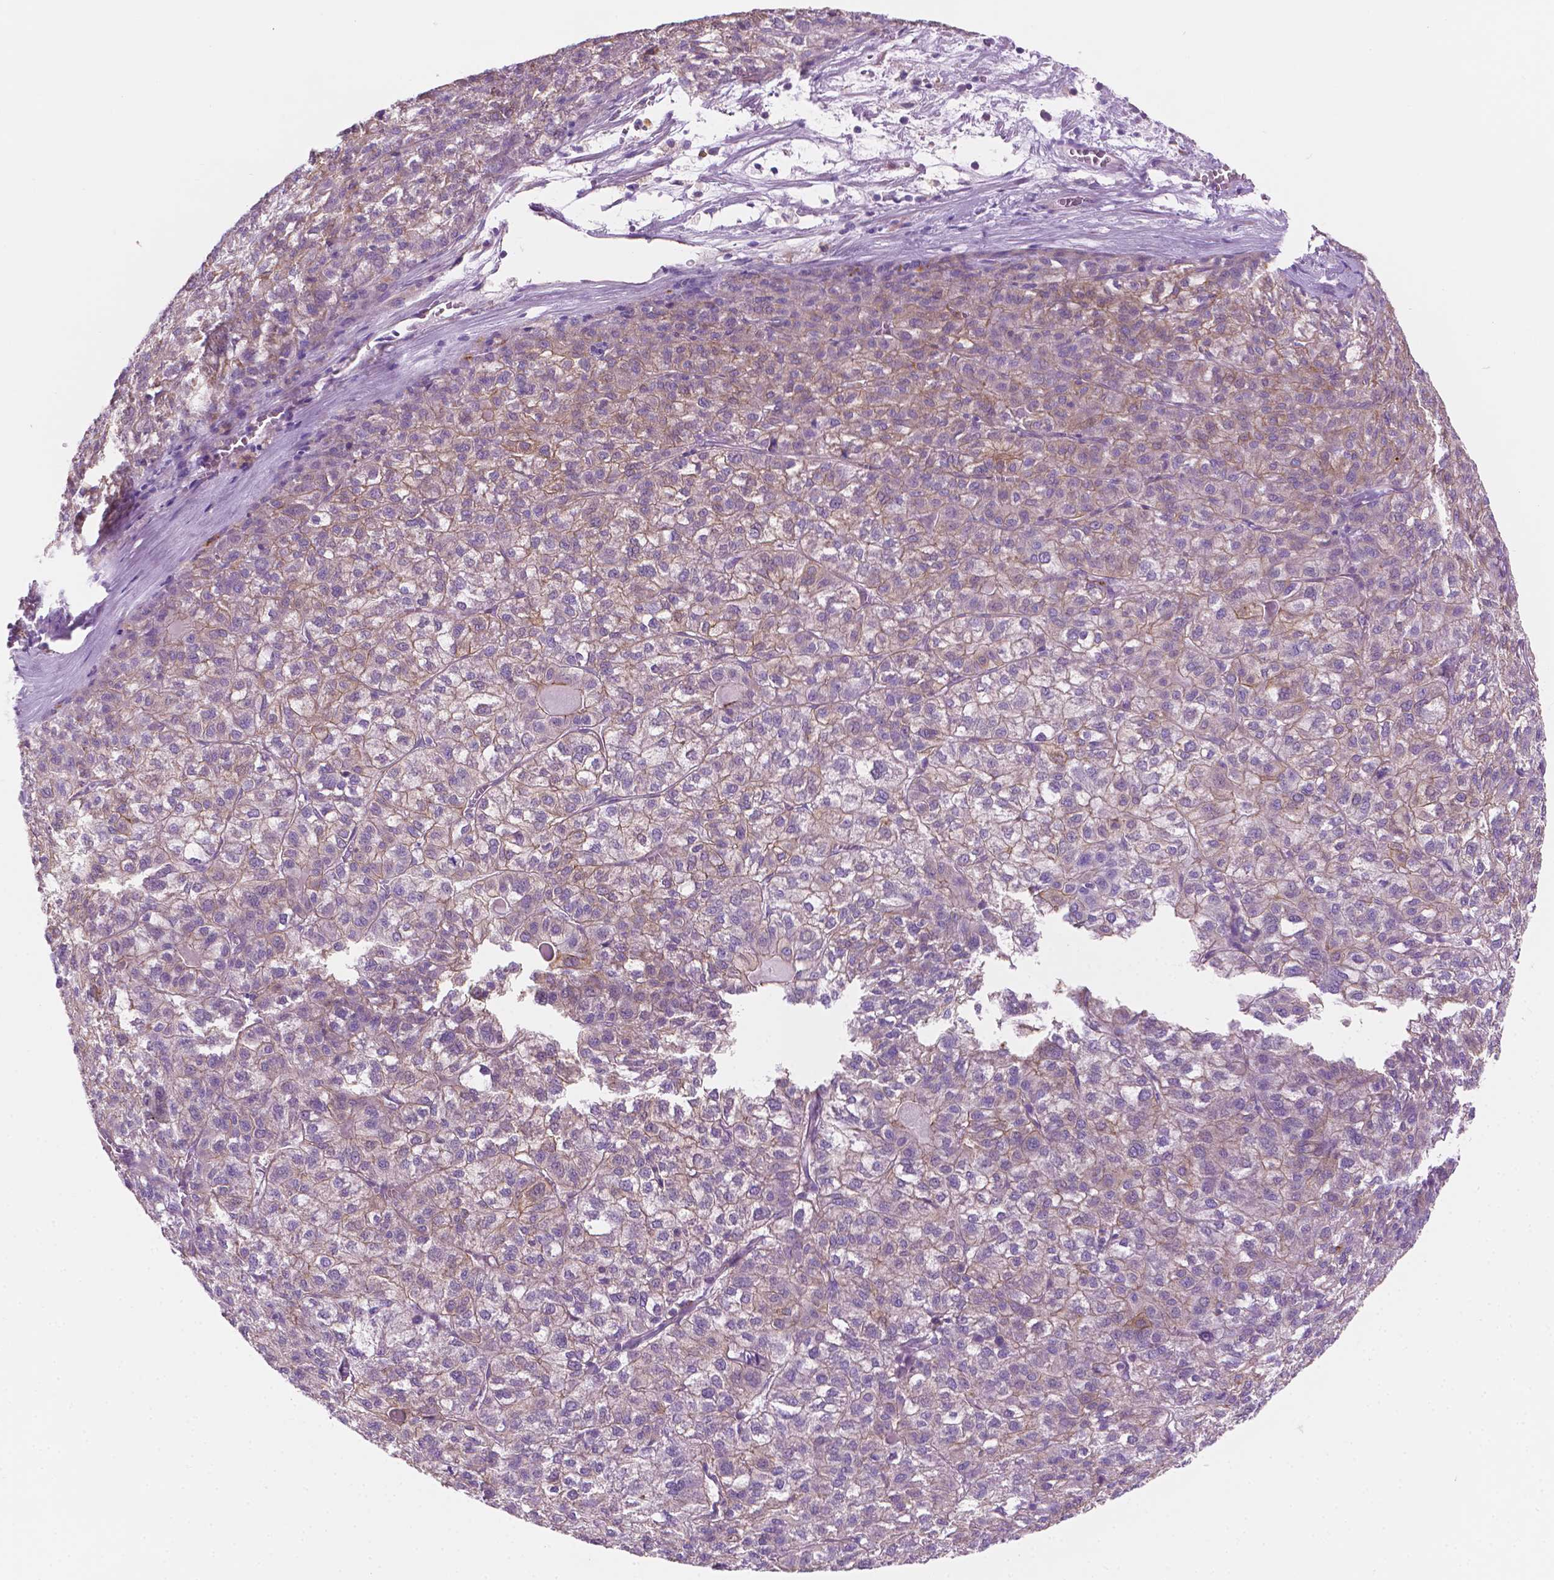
{"staining": {"intensity": "weak", "quantity": "<25%", "location": "cytoplasmic/membranous"}, "tissue": "liver cancer", "cell_type": "Tumor cells", "image_type": "cancer", "snomed": [{"axis": "morphology", "description": "Carcinoma, Hepatocellular, NOS"}, {"axis": "topography", "description": "Liver"}], "caption": "A micrograph of liver cancer (hepatocellular carcinoma) stained for a protein reveals no brown staining in tumor cells.", "gene": "EPPK1", "patient": {"sex": "female", "age": 43}}